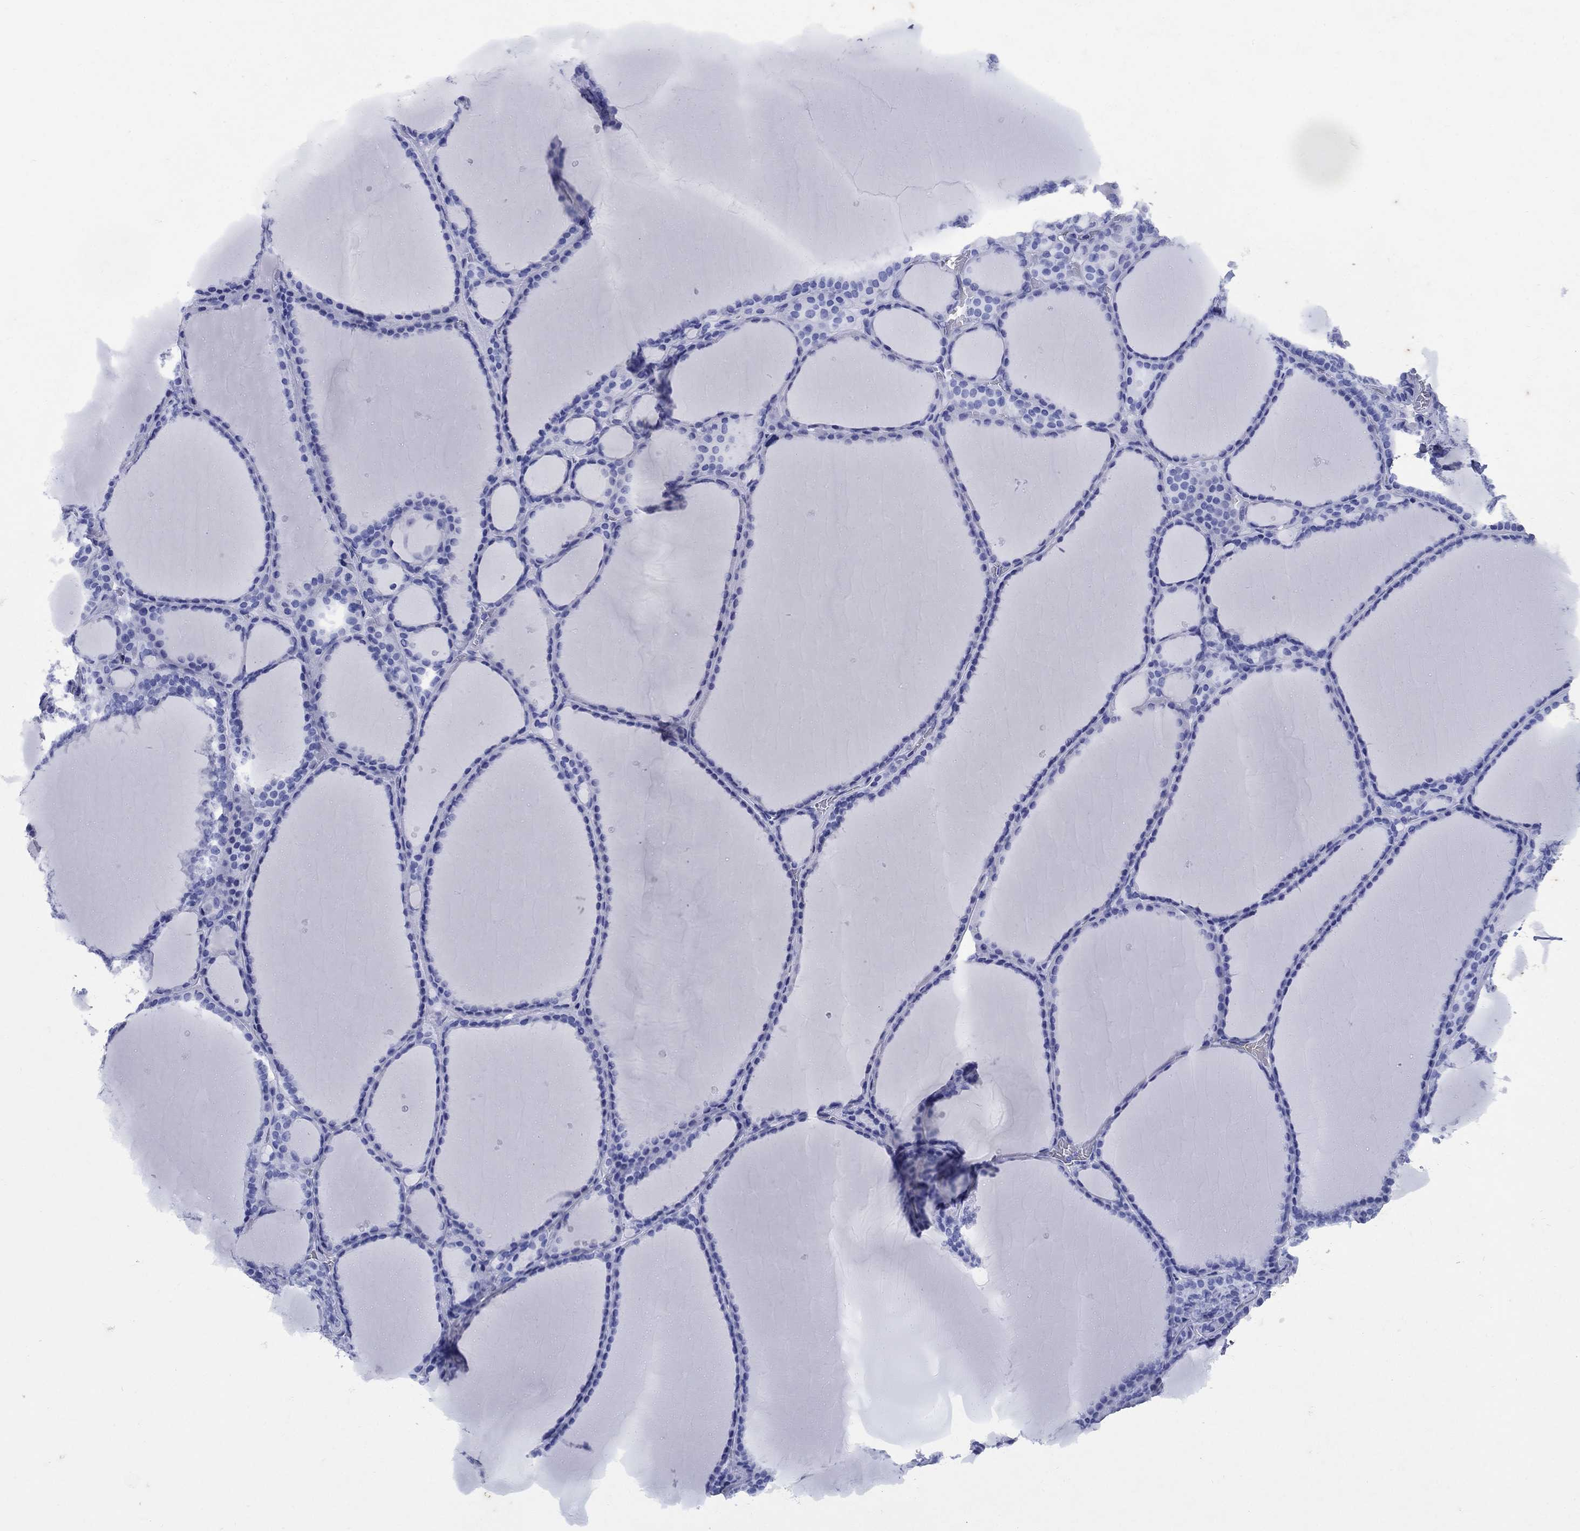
{"staining": {"intensity": "negative", "quantity": "none", "location": "none"}, "tissue": "thyroid gland", "cell_type": "Glandular cells", "image_type": "normal", "snomed": [{"axis": "morphology", "description": "Normal tissue, NOS"}, {"axis": "topography", "description": "Thyroid gland"}], "caption": "Immunohistochemical staining of normal human thyroid gland demonstrates no significant positivity in glandular cells.", "gene": "CD1A", "patient": {"sex": "male", "age": 63}}